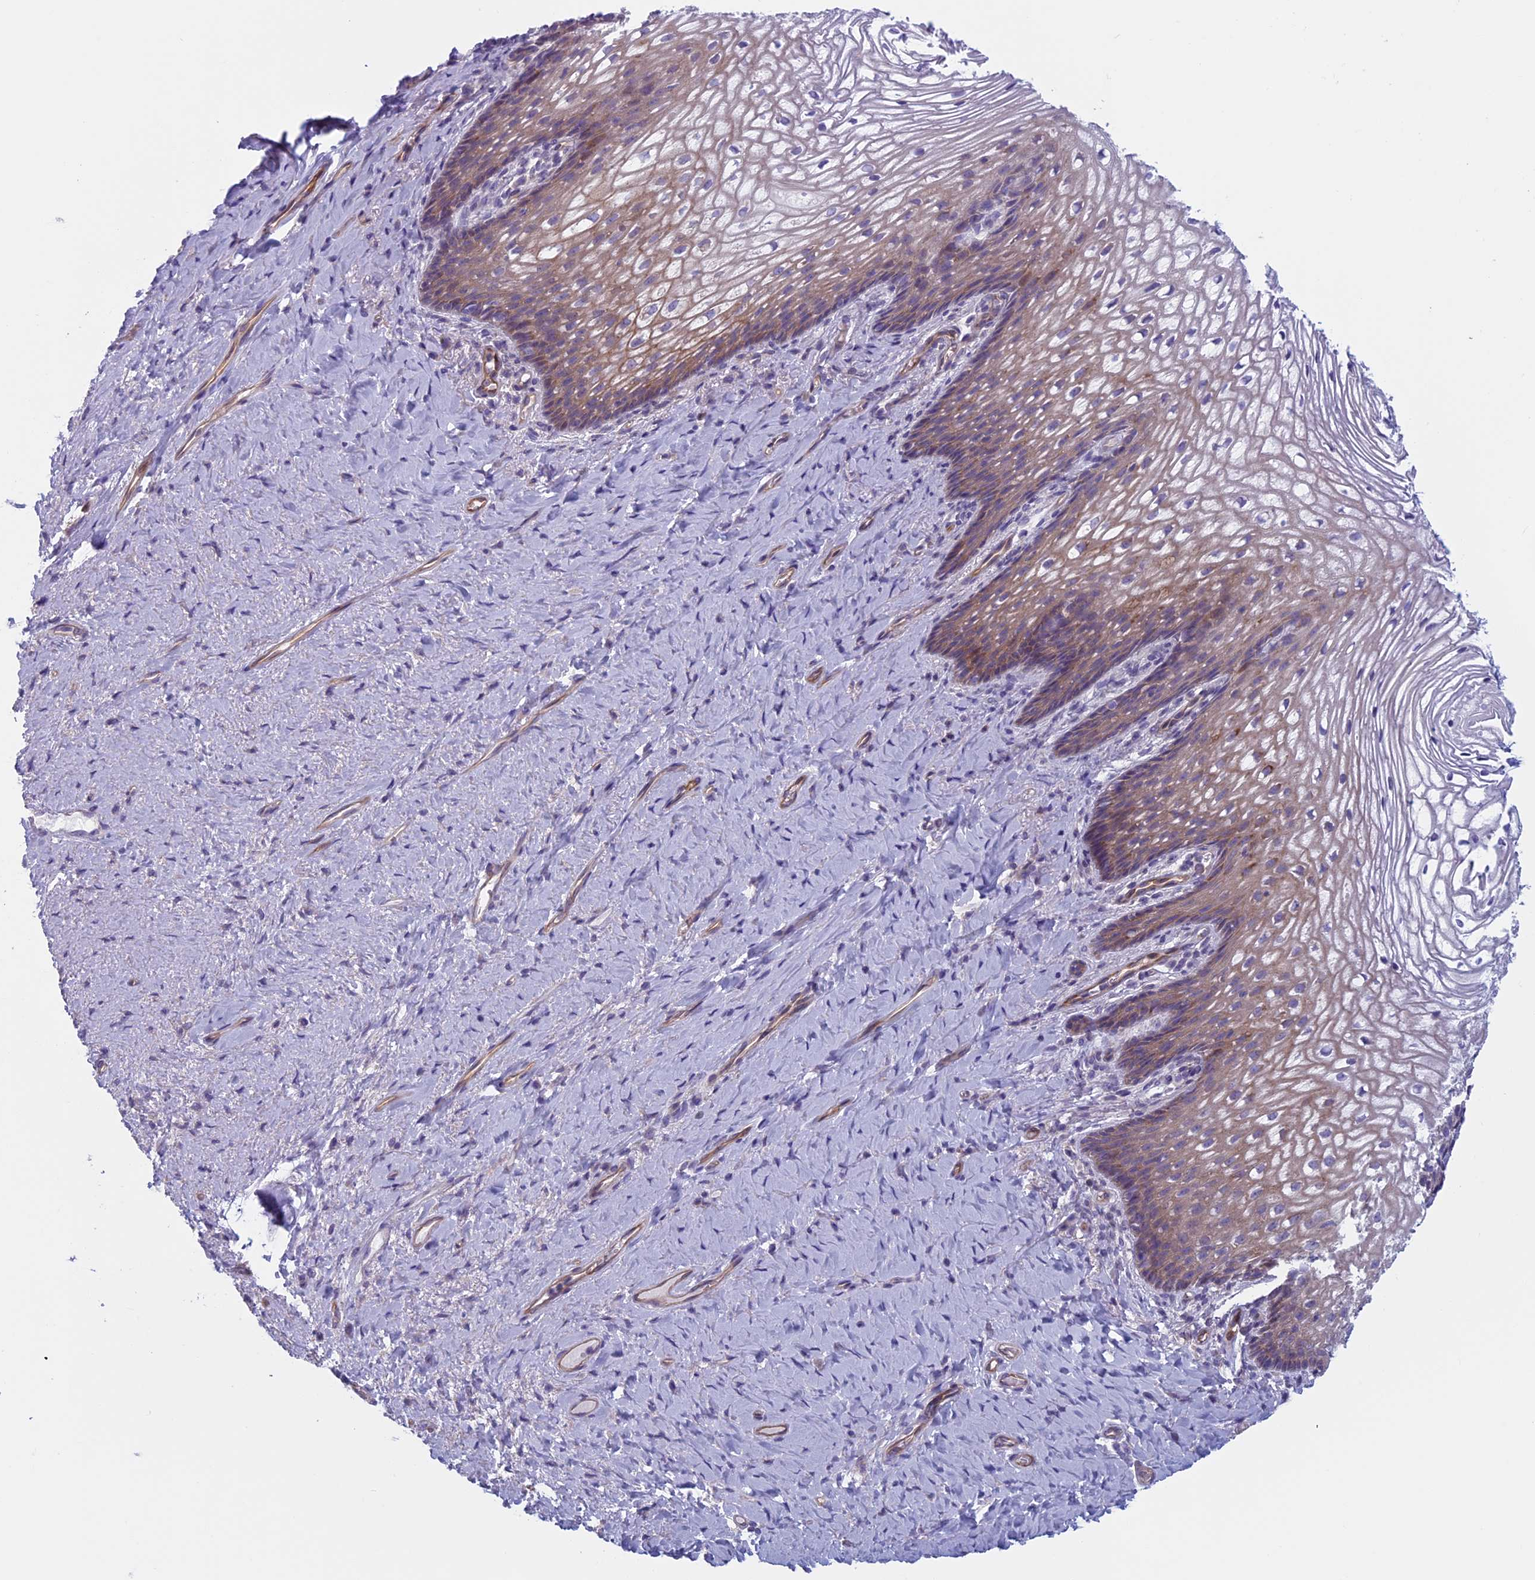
{"staining": {"intensity": "moderate", "quantity": ">75%", "location": "cytoplasmic/membranous"}, "tissue": "vagina", "cell_type": "Squamous epithelial cells", "image_type": "normal", "snomed": [{"axis": "morphology", "description": "Normal tissue, NOS"}, {"axis": "topography", "description": "Vagina"}], "caption": "Immunohistochemistry (IHC) of unremarkable human vagina shows medium levels of moderate cytoplasmic/membranous staining in about >75% of squamous epithelial cells.", "gene": "CNOT6L", "patient": {"sex": "female", "age": 60}}